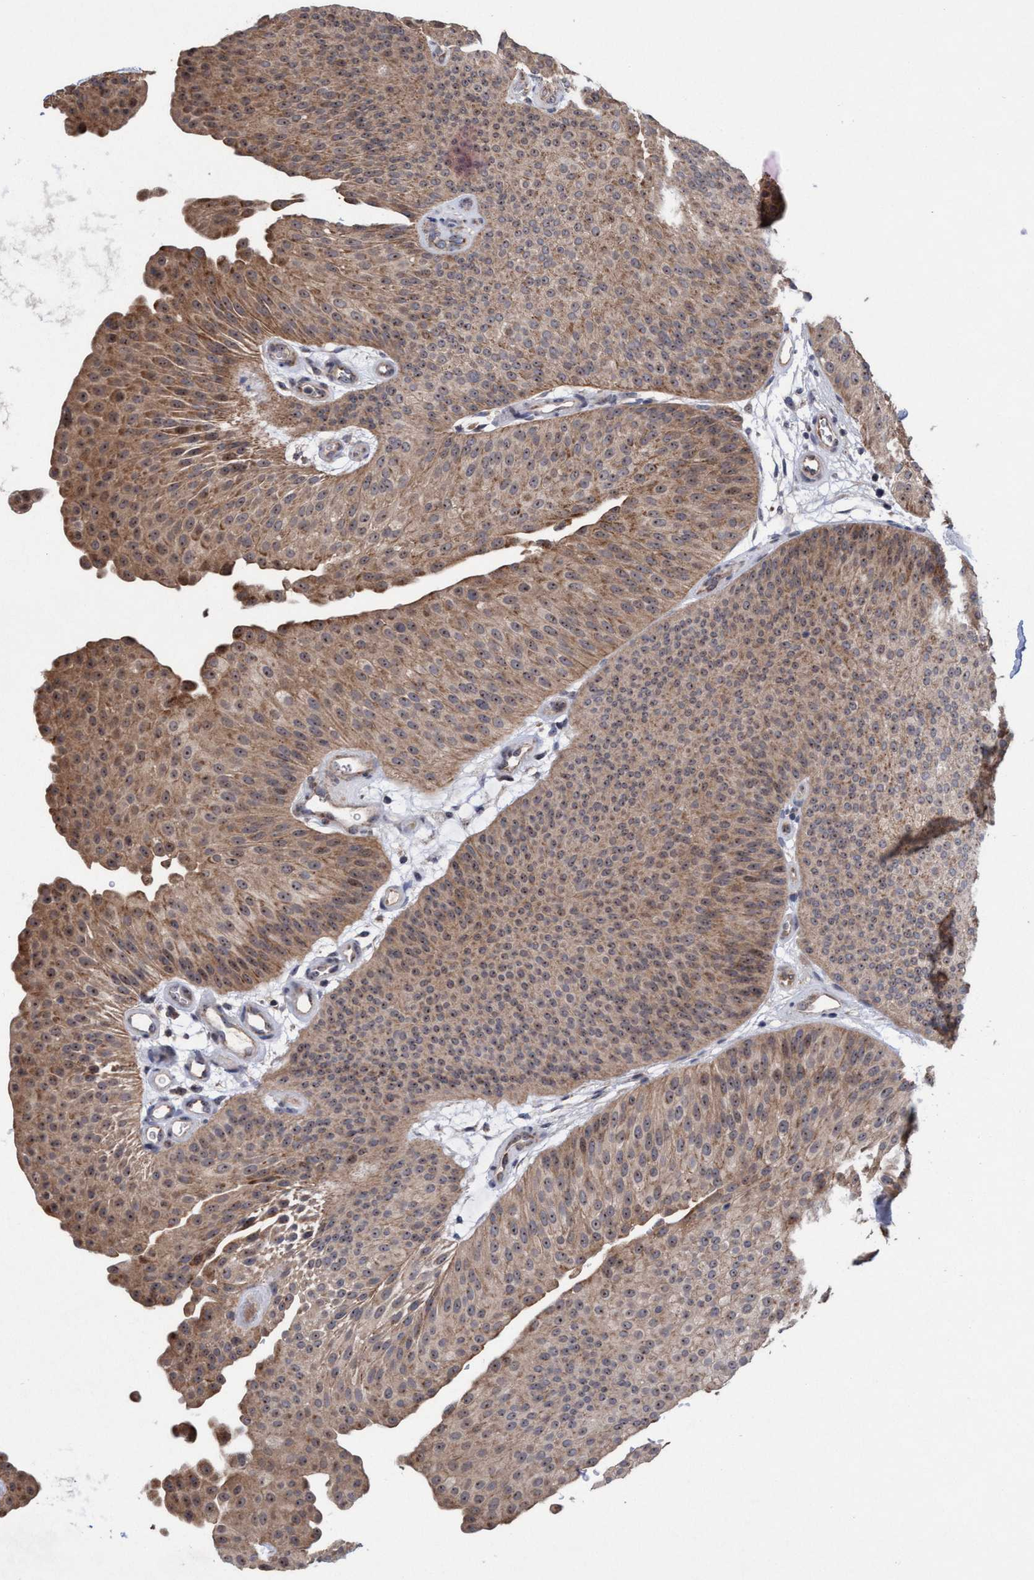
{"staining": {"intensity": "moderate", "quantity": ">75%", "location": "cytoplasmic/membranous,nuclear"}, "tissue": "urothelial cancer", "cell_type": "Tumor cells", "image_type": "cancer", "snomed": [{"axis": "morphology", "description": "Urothelial carcinoma, Low grade"}, {"axis": "topography", "description": "Urinary bladder"}], "caption": "Protein analysis of urothelial cancer tissue exhibits moderate cytoplasmic/membranous and nuclear positivity in about >75% of tumor cells. (DAB = brown stain, brightfield microscopy at high magnification).", "gene": "P2RY14", "patient": {"sex": "female", "age": 60}}